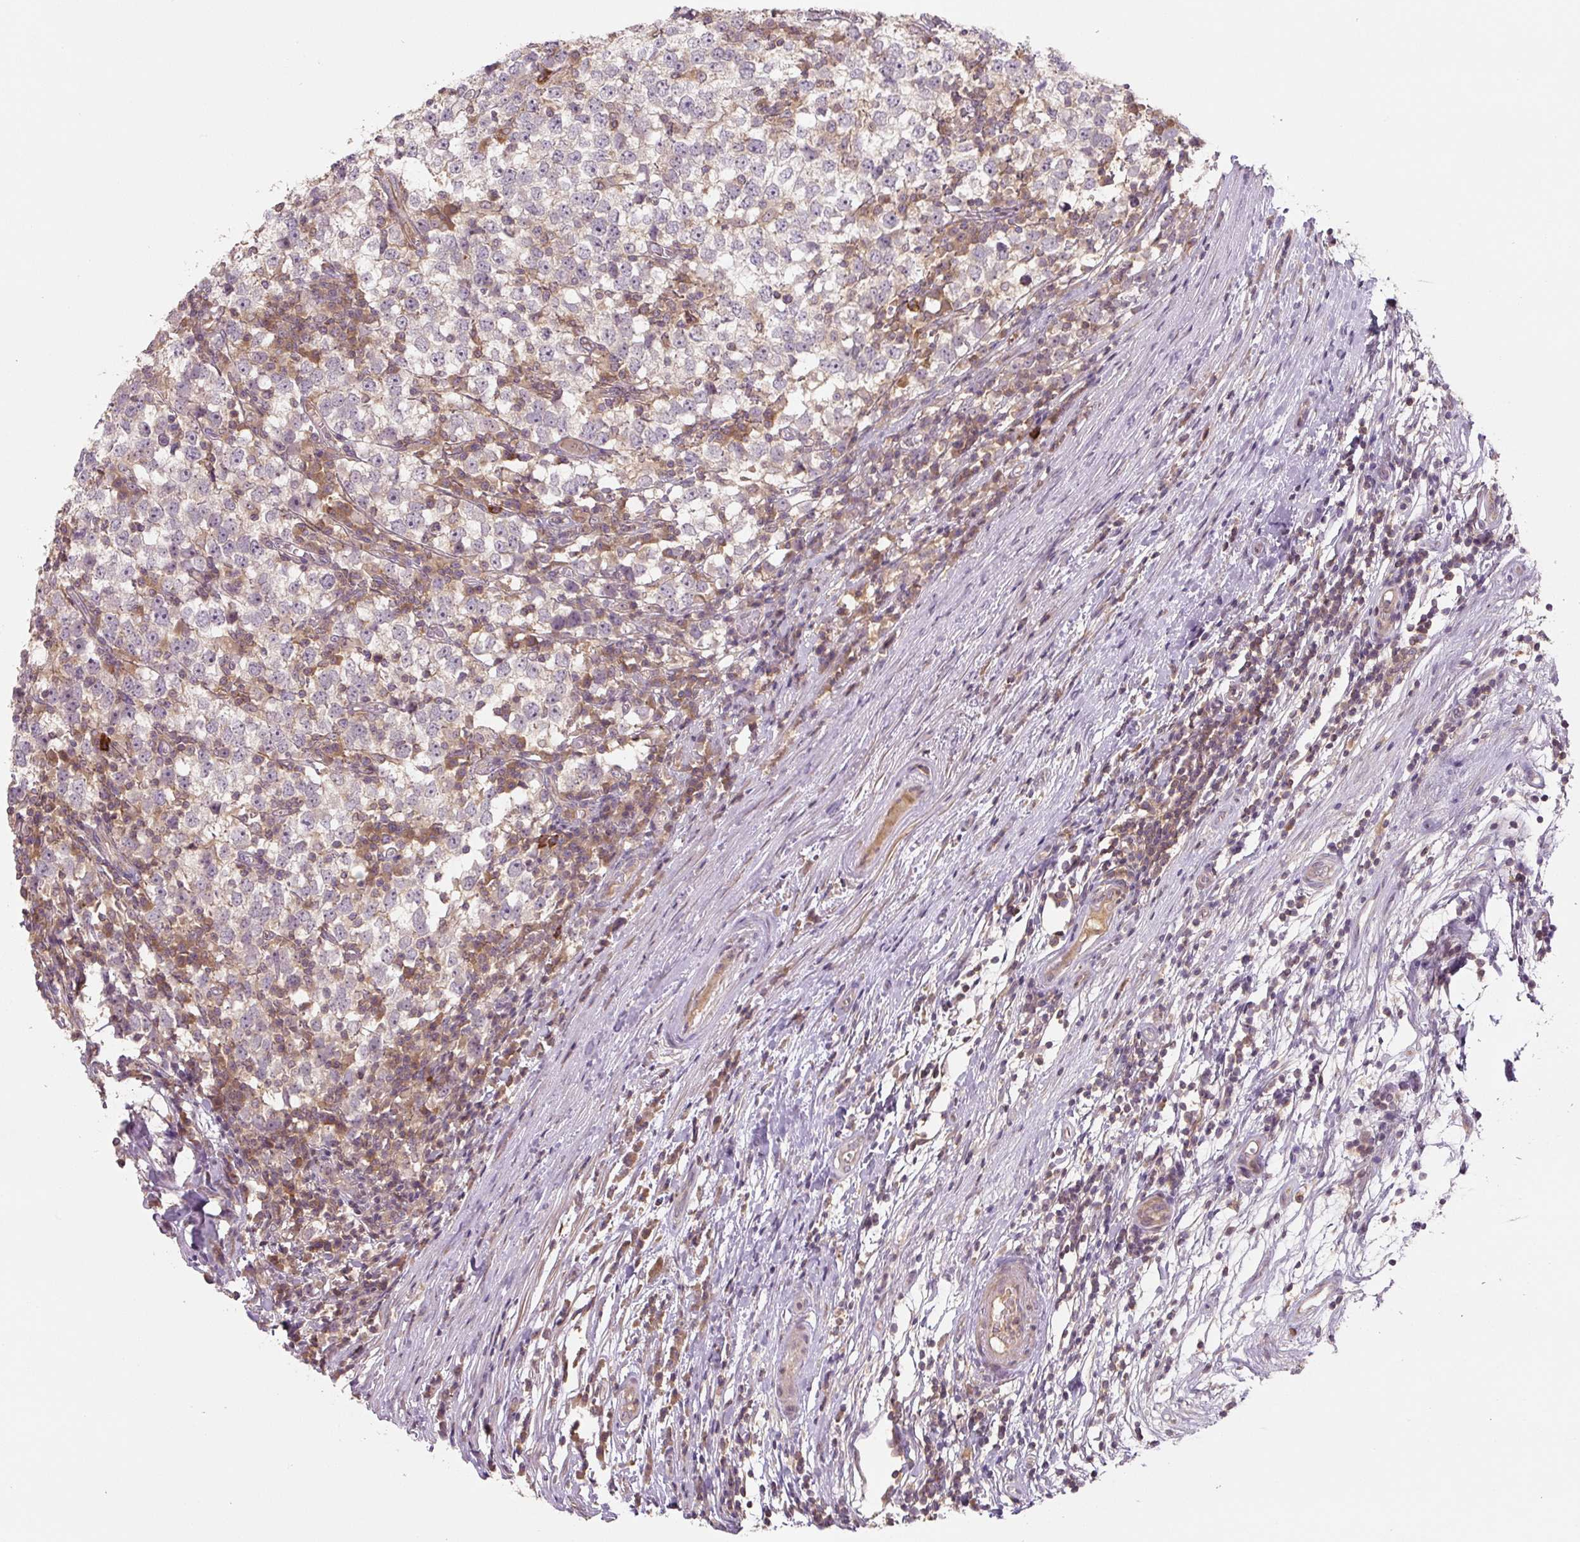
{"staining": {"intensity": "negative", "quantity": "none", "location": "none"}, "tissue": "testis cancer", "cell_type": "Tumor cells", "image_type": "cancer", "snomed": [{"axis": "morphology", "description": "Seminoma, NOS"}, {"axis": "topography", "description": "Testis"}], "caption": "Testis cancer stained for a protein using immunohistochemistry (IHC) displays no expression tumor cells.", "gene": "C2orf73", "patient": {"sex": "male", "age": 65}}